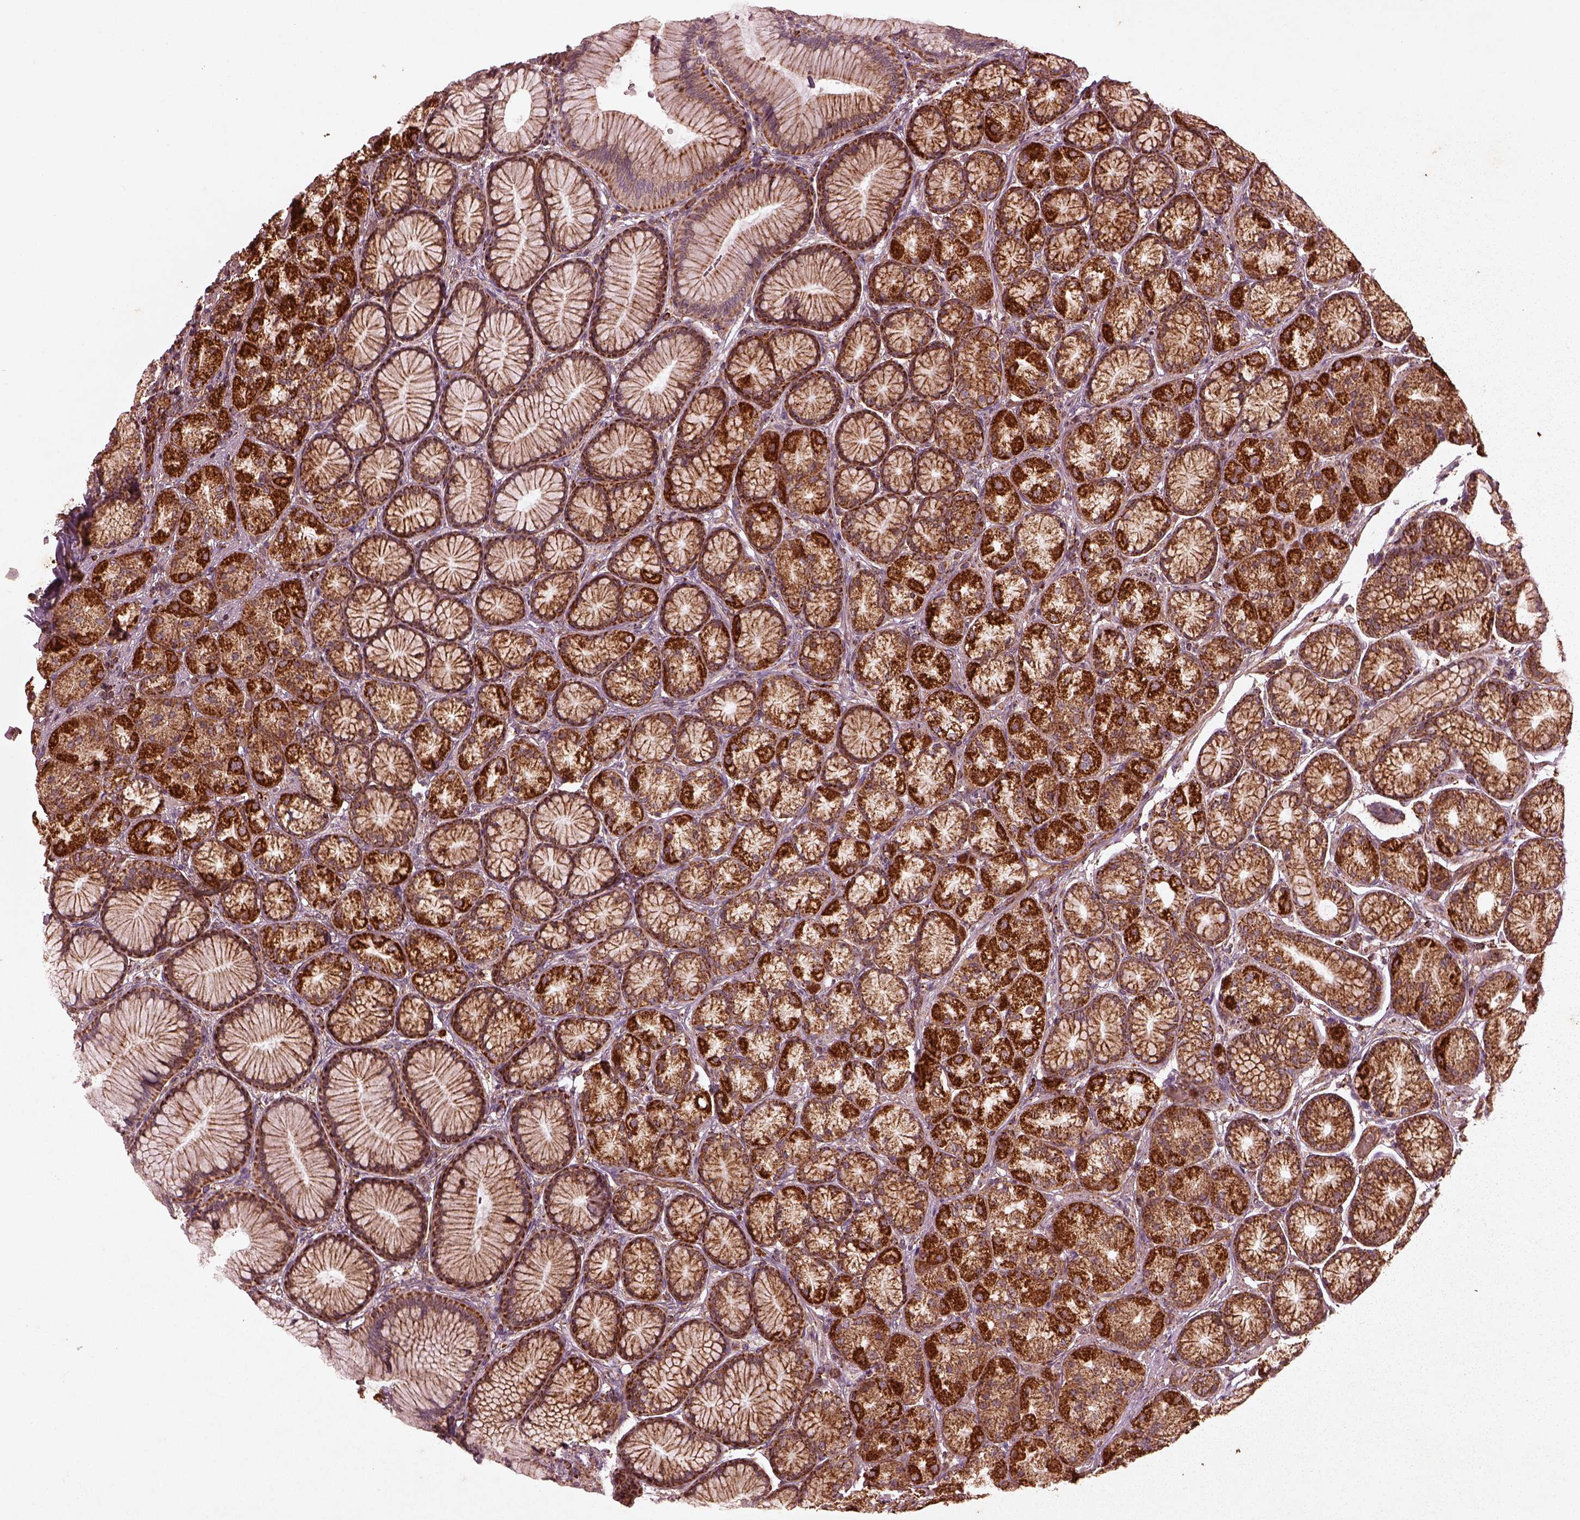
{"staining": {"intensity": "strong", "quantity": "25%-75%", "location": "cytoplasmic/membranous"}, "tissue": "stomach", "cell_type": "Glandular cells", "image_type": "normal", "snomed": [{"axis": "morphology", "description": "Normal tissue, NOS"}, {"axis": "morphology", "description": "Adenocarcinoma, NOS"}, {"axis": "morphology", "description": "Adenocarcinoma, High grade"}, {"axis": "topography", "description": "Stomach, upper"}, {"axis": "topography", "description": "Stomach"}], "caption": "Immunohistochemistry (IHC) (DAB) staining of benign stomach exhibits strong cytoplasmic/membranous protein expression in approximately 25%-75% of glandular cells. (Brightfield microscopy of DAB IHC at high magnification).", "gene": "ENSG00000285130", "patient": {"sex": "female", "age": 65}}